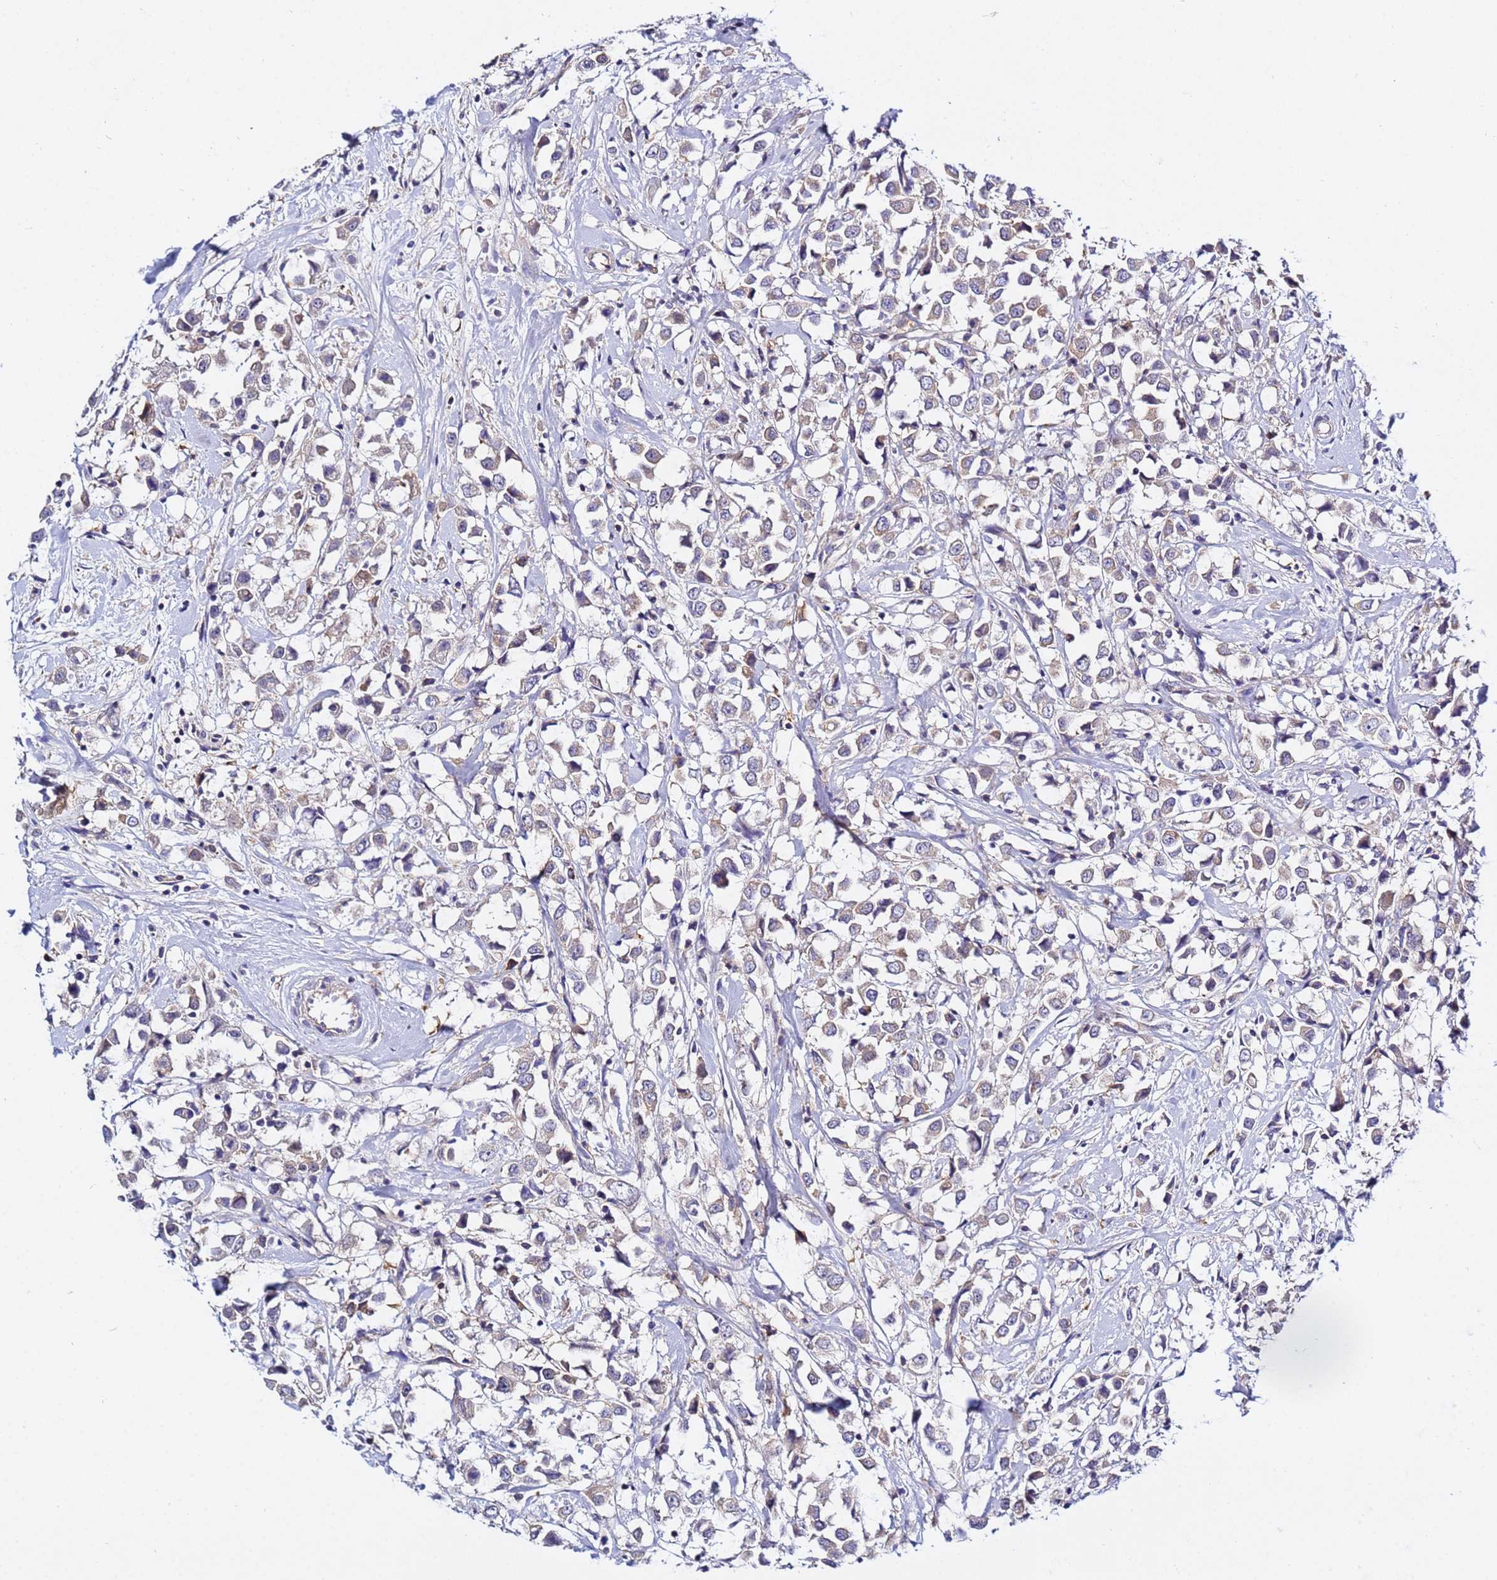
{"staining": {"intensity": "weak", "quantity": "<25%", "location": "cytoplasmic/membranous"}, "tissue": "breast cancer", "cell_type": "Tumor cells", "image_type": "cancer", "snomed": [{"axis": "morphology", "description": "Duct carcinoma"}, {"axis": "topography", "description": "Breast"}], "caption": "Human intraductal carcinoma (breast) stained for a protein using immunohistochemistry displays no positivity in tumor cells.", "gene": "LENG1", "patient": {"sex": "female", "age": 61}}